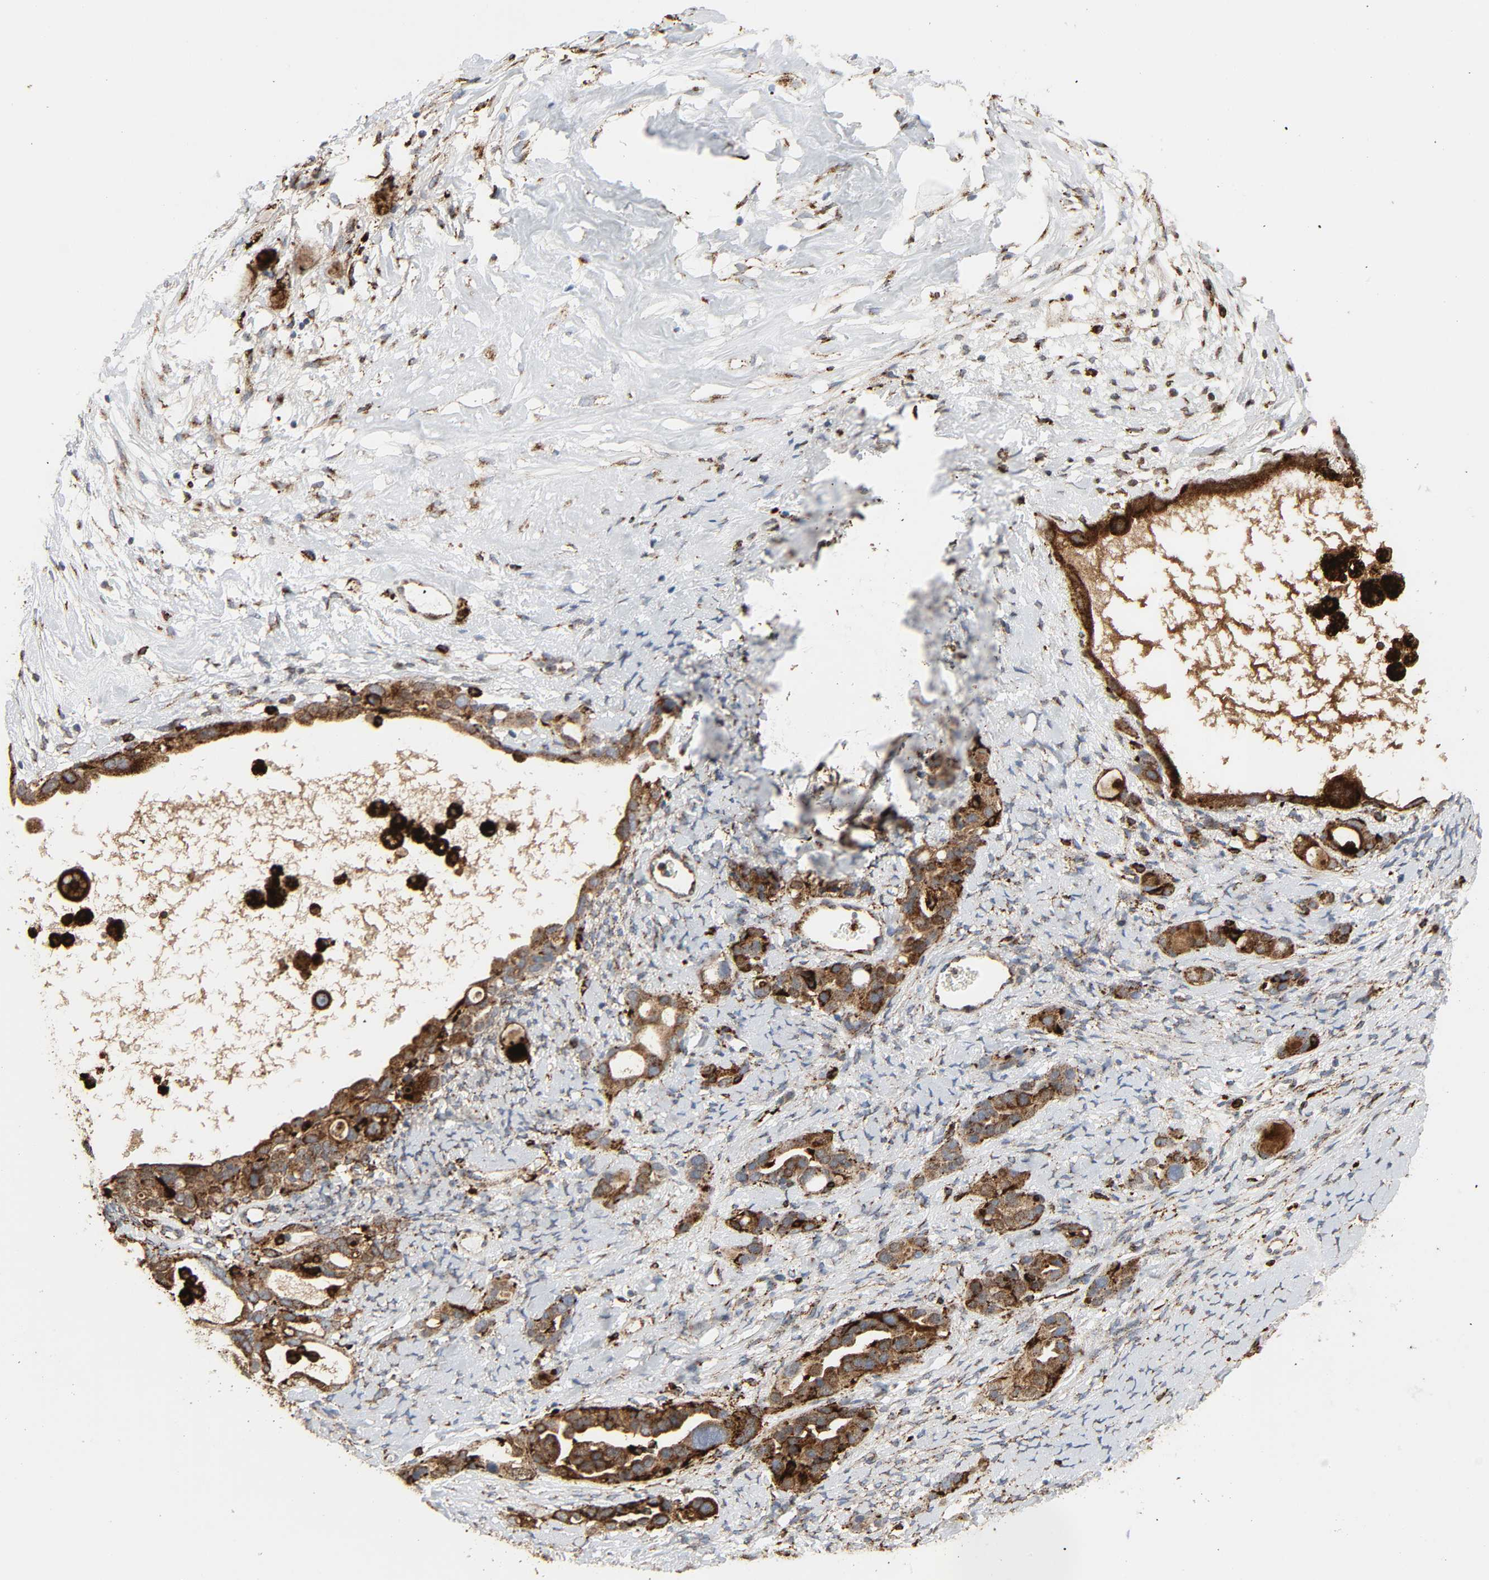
{"staining": {"intensity": "moderate", "quantity": ">75%", "location": "cytoplasmic/membranous"}, "tissue": "ovarian cancer", "cell_type": "Tumor cells", "image_type": "cancer", "snomed": [{"axis": "morphology", "description": "Cystadenocarcinoma, serous, NOS"}, {"axis": "topography", "description": "Ovary"}], "caption": "This image reveals immunohistochemistry (IHC) staining of ovarian cancer (serous cystadenocarcinoma), with medium moderate cytoplasmic/membranous positivity in approximately >75% of tumor cells.", "gene": "PSAP", "patient": {"sex": "female", "age": 66}}